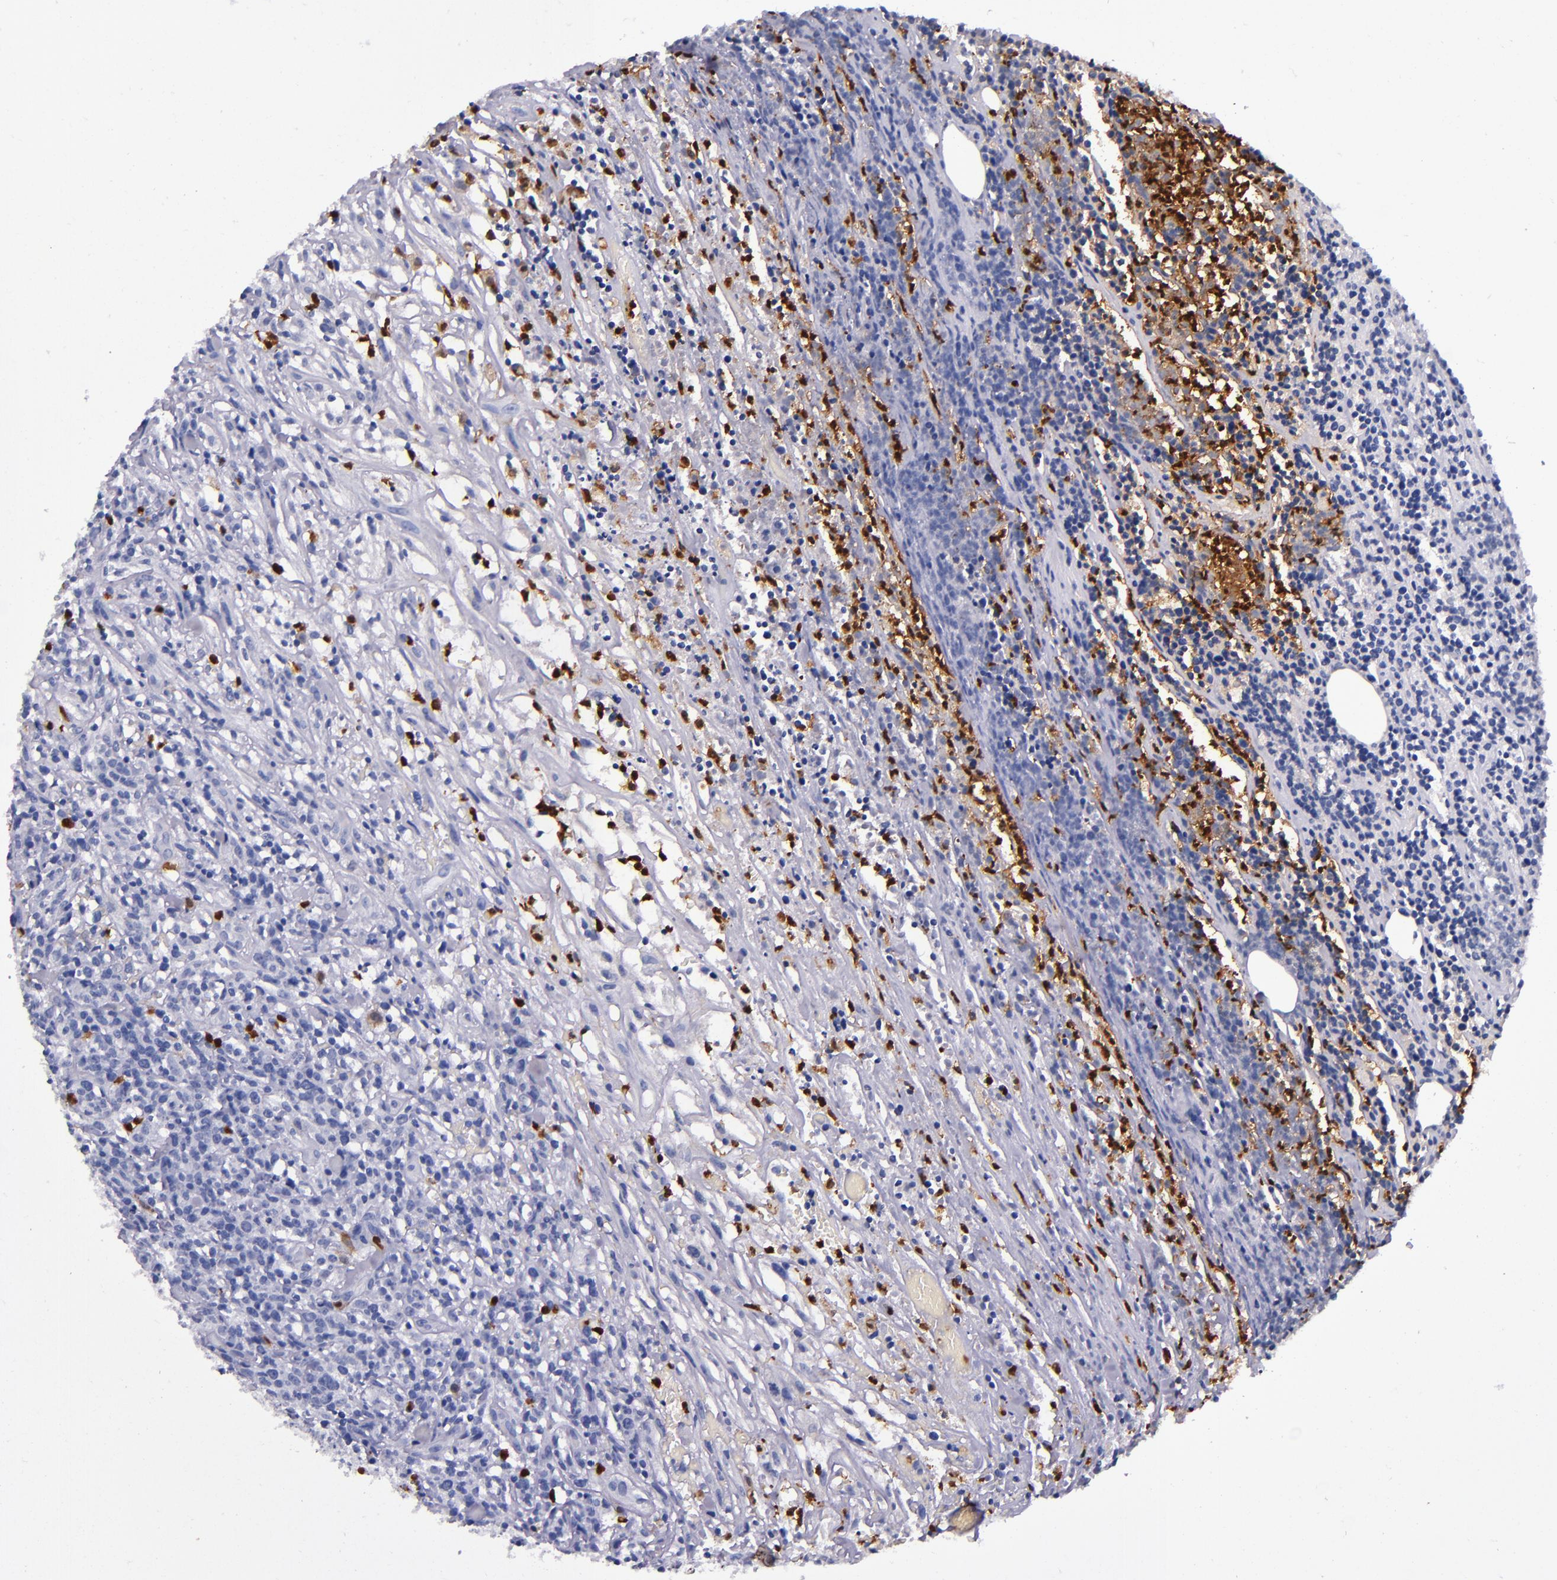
{"staining": {"intensity": "strong", "quantity": "<25%", "location": "cytoplasmic/membranous,nuclear"}, "tissue": "lymphoma", "cell_type": "Tumor cells", "image_type": "cancer", "snomed": [{"axis": "morphology", "description": "Malignant lymphoma, non-Hodgkin's type, High grade"}, {"axis": "topography", "description": "Lymph node"}], "caption": "Tumor cells display medium levels of strong cytoplasmic/membranous and nuclear expression in approximately <25% of cells in malignant lymphoma, non-Hodgkin's type (high-grade). The staining was performed using DAB (3,3'-diaminobenzidine), with brown indicating positive protein expression. Nuclei are stained blue with hematoxylin.", "gene": "S100A8", "patient": {"sex": "female", "age": 73}}